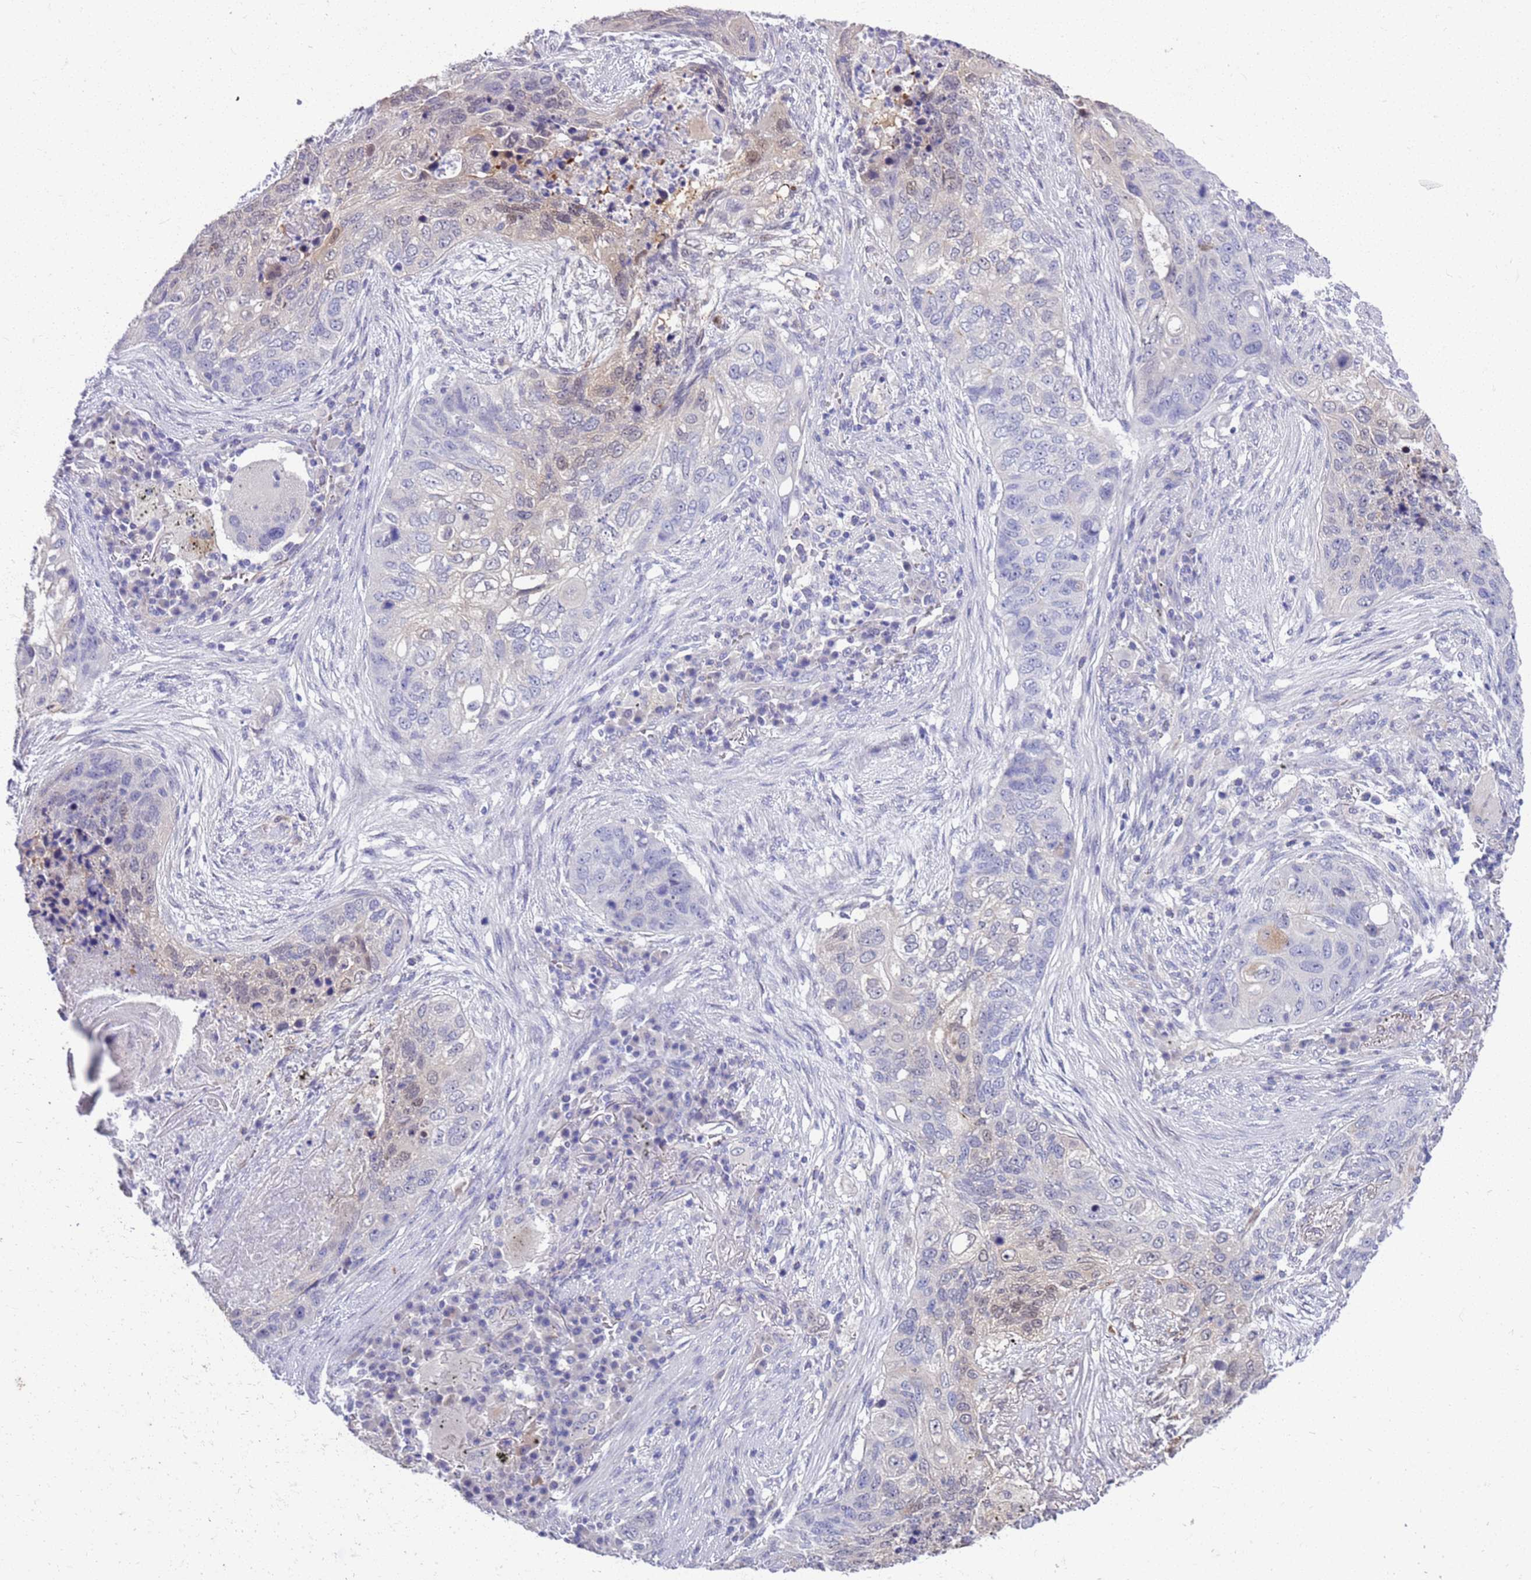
{"staining": {"intensity": "weak", "quantity": "<25%", "location": "nuclear"}, "tissue": "lung cancer", "cell_type": "Tumor cells", "image_type": "cancer", "snomed": [{"axis": "morphology", "description": "Squamous cell carcinoma, NOS"}, {"axis": "topography", "description": "Lung"}], "caption": "DAB immunohistochemical staining of lung cancer (squamous cell carcinoma) displays no significant expression in tumor cells.", "gene": "BRMS1L", "patient": {"sex": "female", "age": 63}}